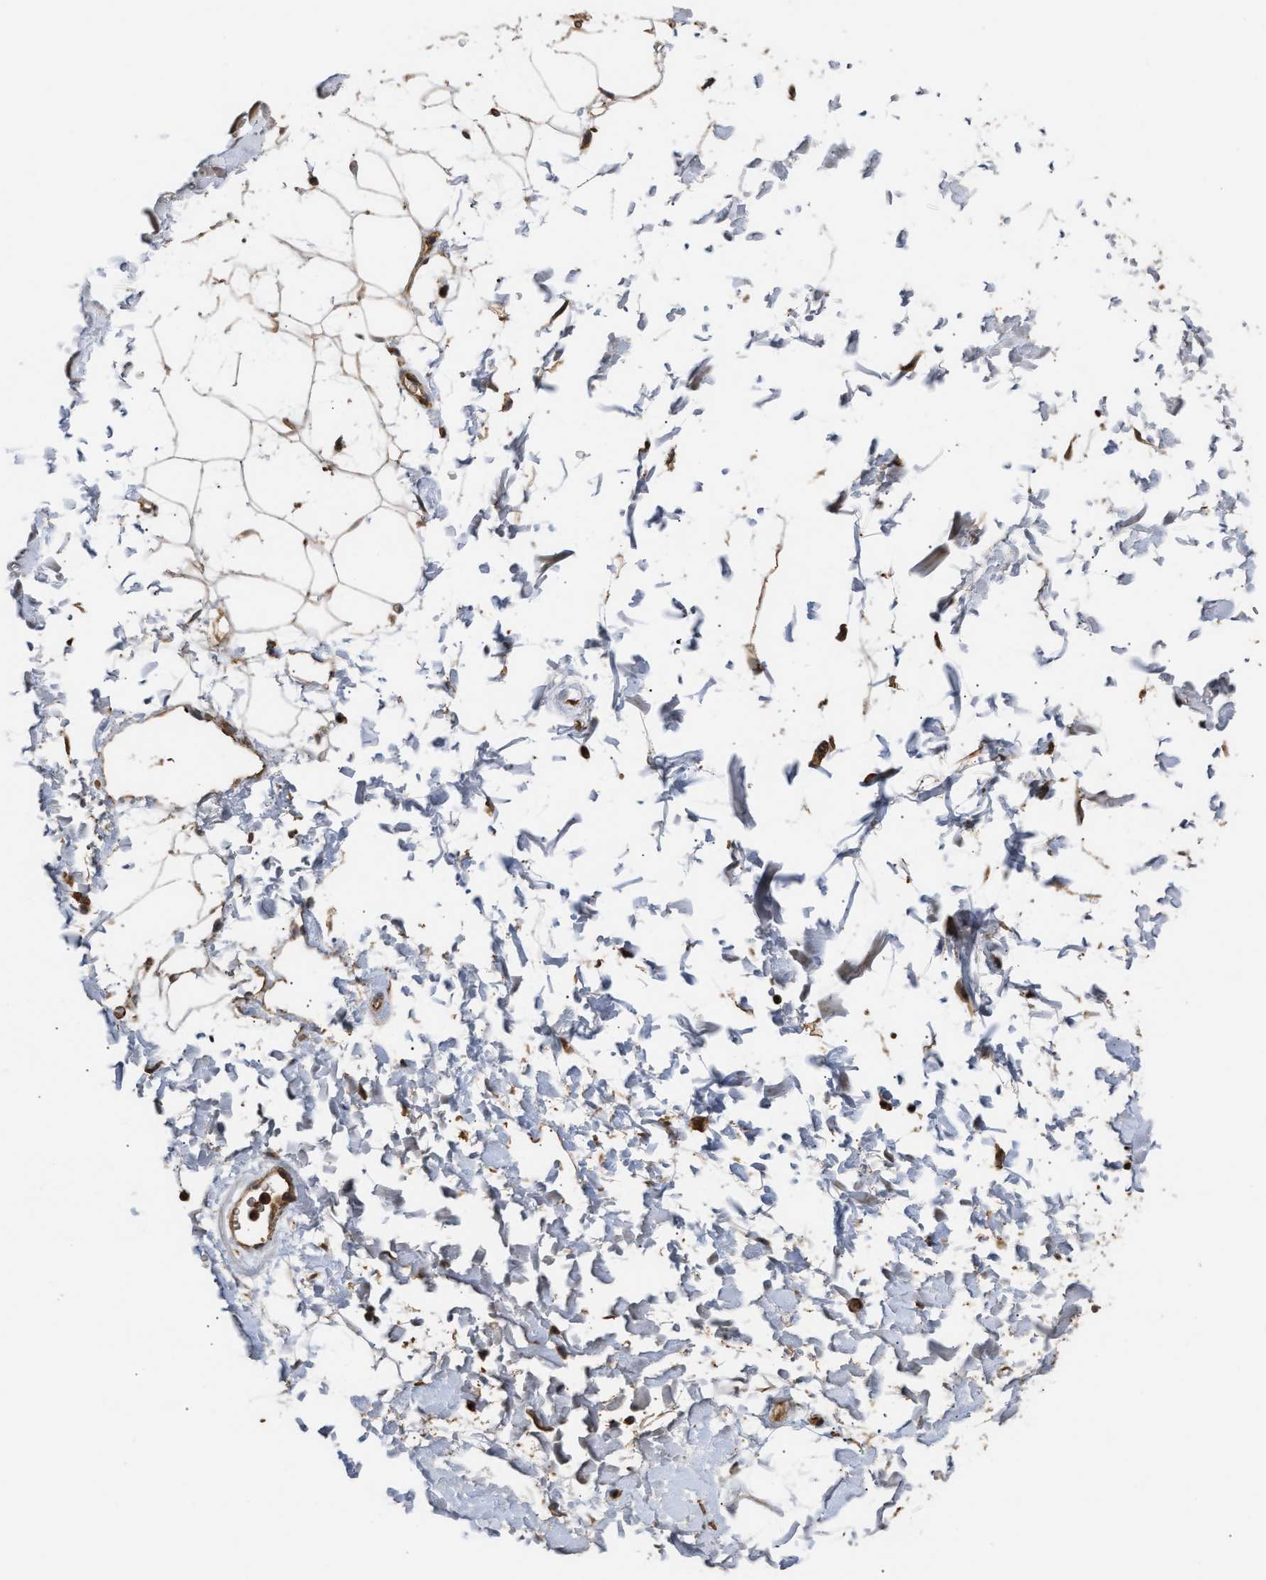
{"staining": {"intensity": "weak", "quantity": "25%-75%", "location": "cytoplasmic/membranous"}, "tissue": "adipose tissue", "cell_type": "Adipocytes", "image_type": "normal", "snomed": [{"axis": "morphology", "description": "Normal tissue, NOS"}, {"axis": "topography", "description": "Soft tissue"}], "caption": "Immunohistochemical staining of unremarkable human adipose tissue displays weak cytoplasmic/membranous protein staining in approximately 25%-75% of adipocytes. The staining was performed using DAB, with brown indicating positive protein expression. Nuclei are stained blue with hematoxylin.", "gene": "STAU1", "patient": {"sex": "male", "age": 72}}